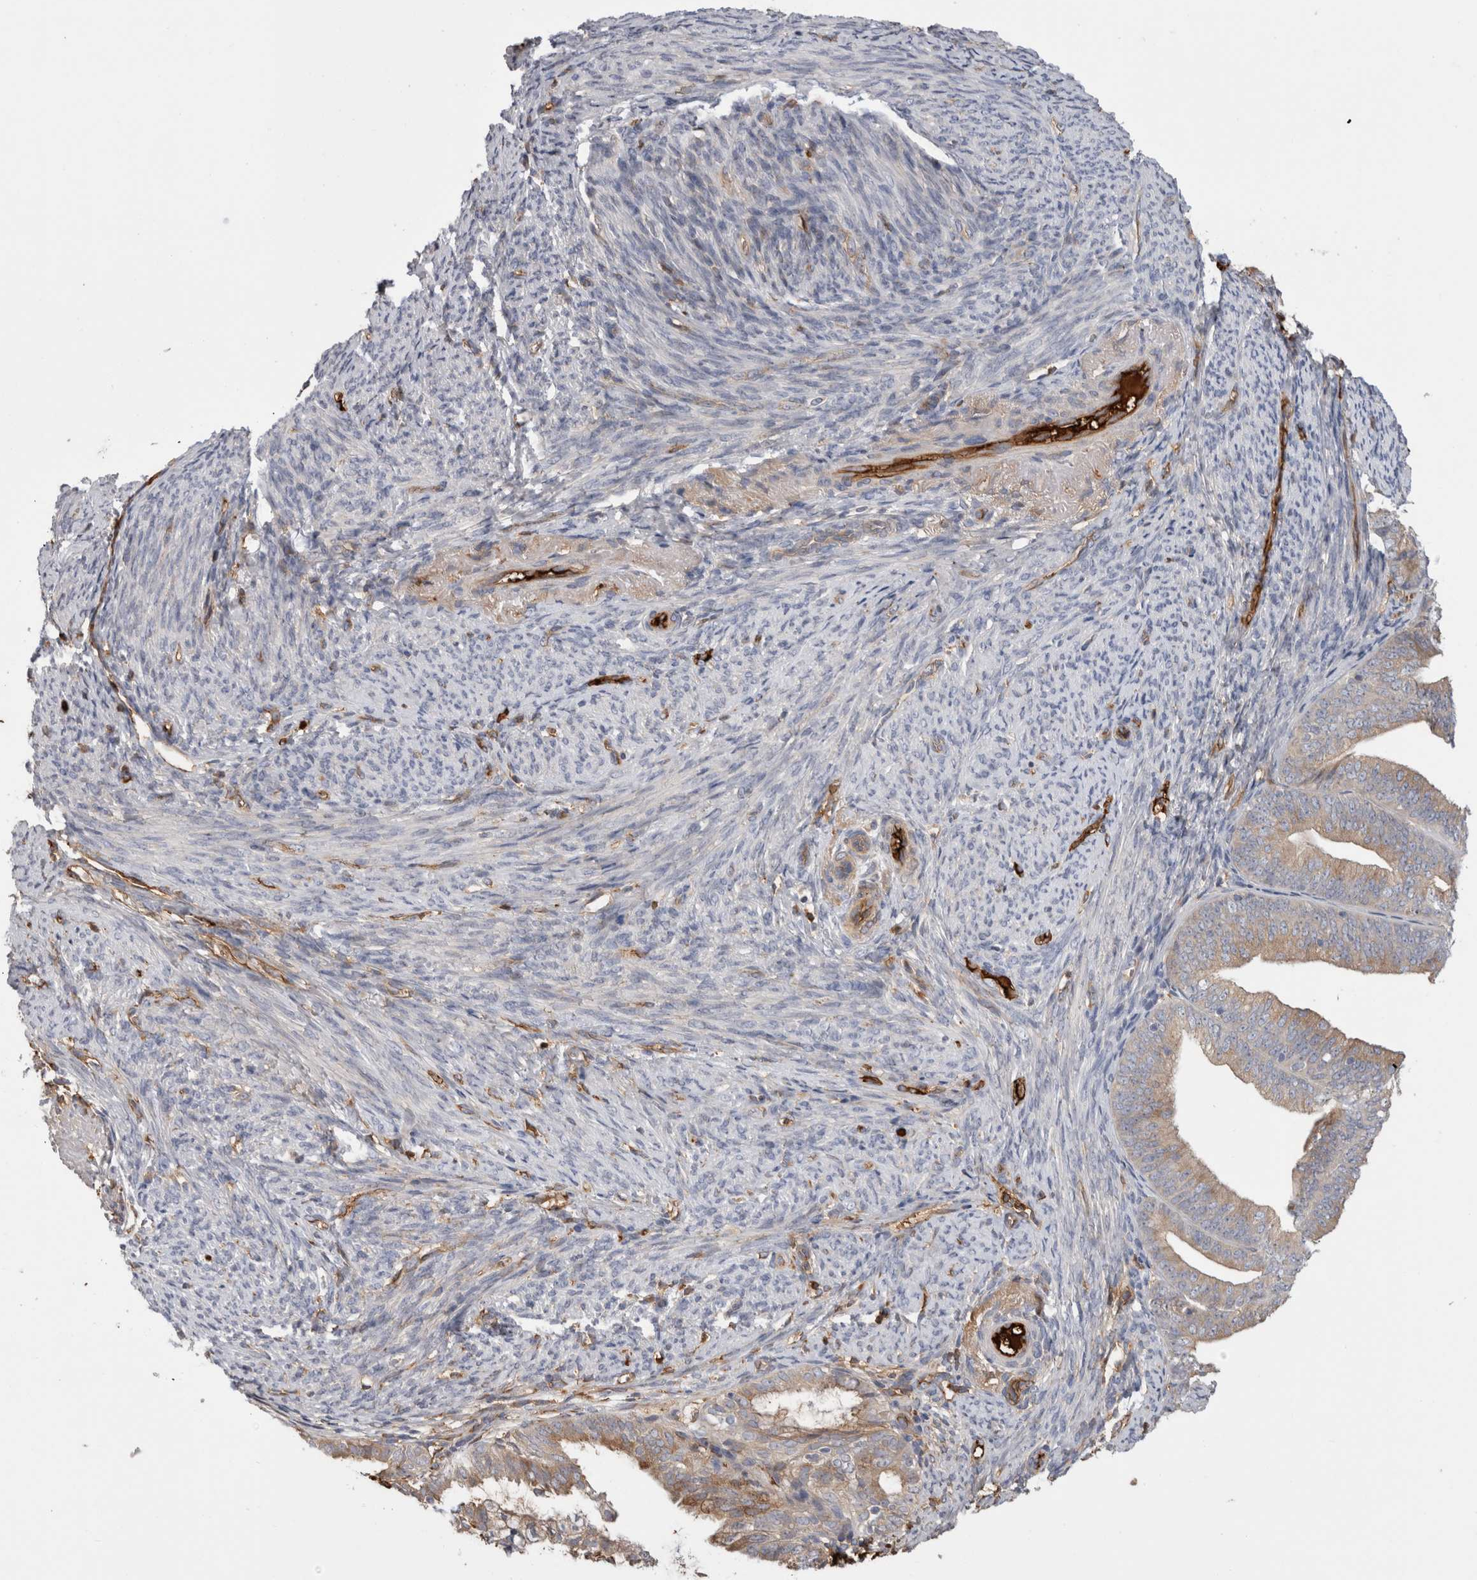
{"staining": {"intensity": "weak", "quantity": ">75%", "location": "cytoplasmic/membranous"}, "tissue": "endometrial cancer", "cell_type": "Tumor cells", "image_type": "cancer", "snomed": [{"axis": "morphology", "description": "Adenocarcinoma, NOS"}, {"axis": "topography", "description": "Endometrium"}], "caption": "Adenocarcinoma (endometrial) stained for a protein (brown) displays weak cytoplasmic/membranous positive positivity in approximately >75% of tumor cells.", "gene": "TBCE", "patient": {"sex": "female", "age": 63}}